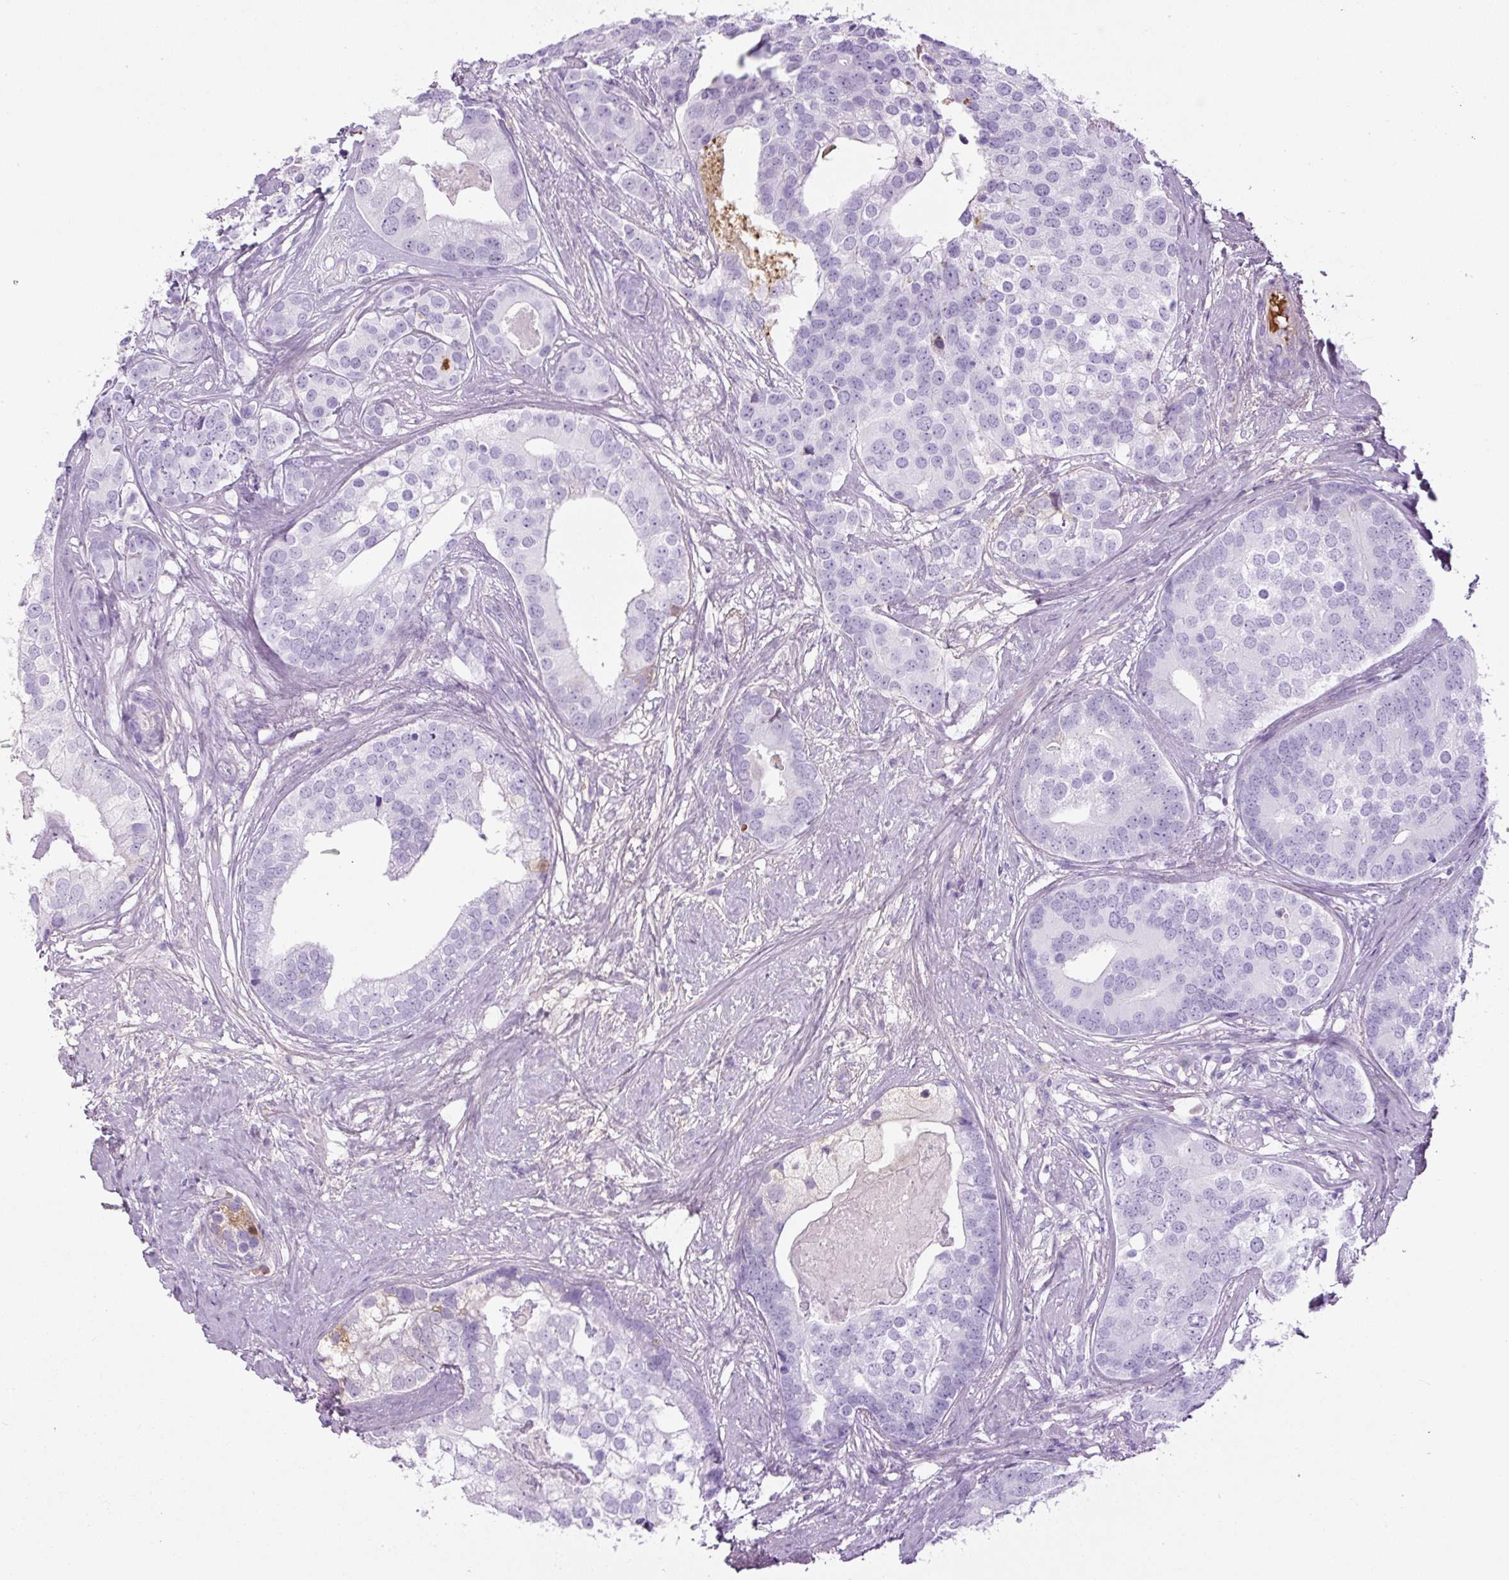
{"staining": {"intensity": "negative", "quantity": "none", "location": "none"}, "tissue": "prostate cancer", "cell_type": "Tumor cells", "image_type": "cancer", "snomed": [{"axis": "morphology", "description": "Adenocarcinoma, High grade"}, {"axis": "topography", "description": "Prostate"}], "caption": "This is a micrograph of immunohistochemistry staining of prostate high-grade adenocarcinoma, which shows no positivity in tumor cells. (DAB (3,3'-diaminobenzidine) immunohistochemistry, high magnification).", "gene": "APOA1", "patient": {"sex": "male", "age": 62}}